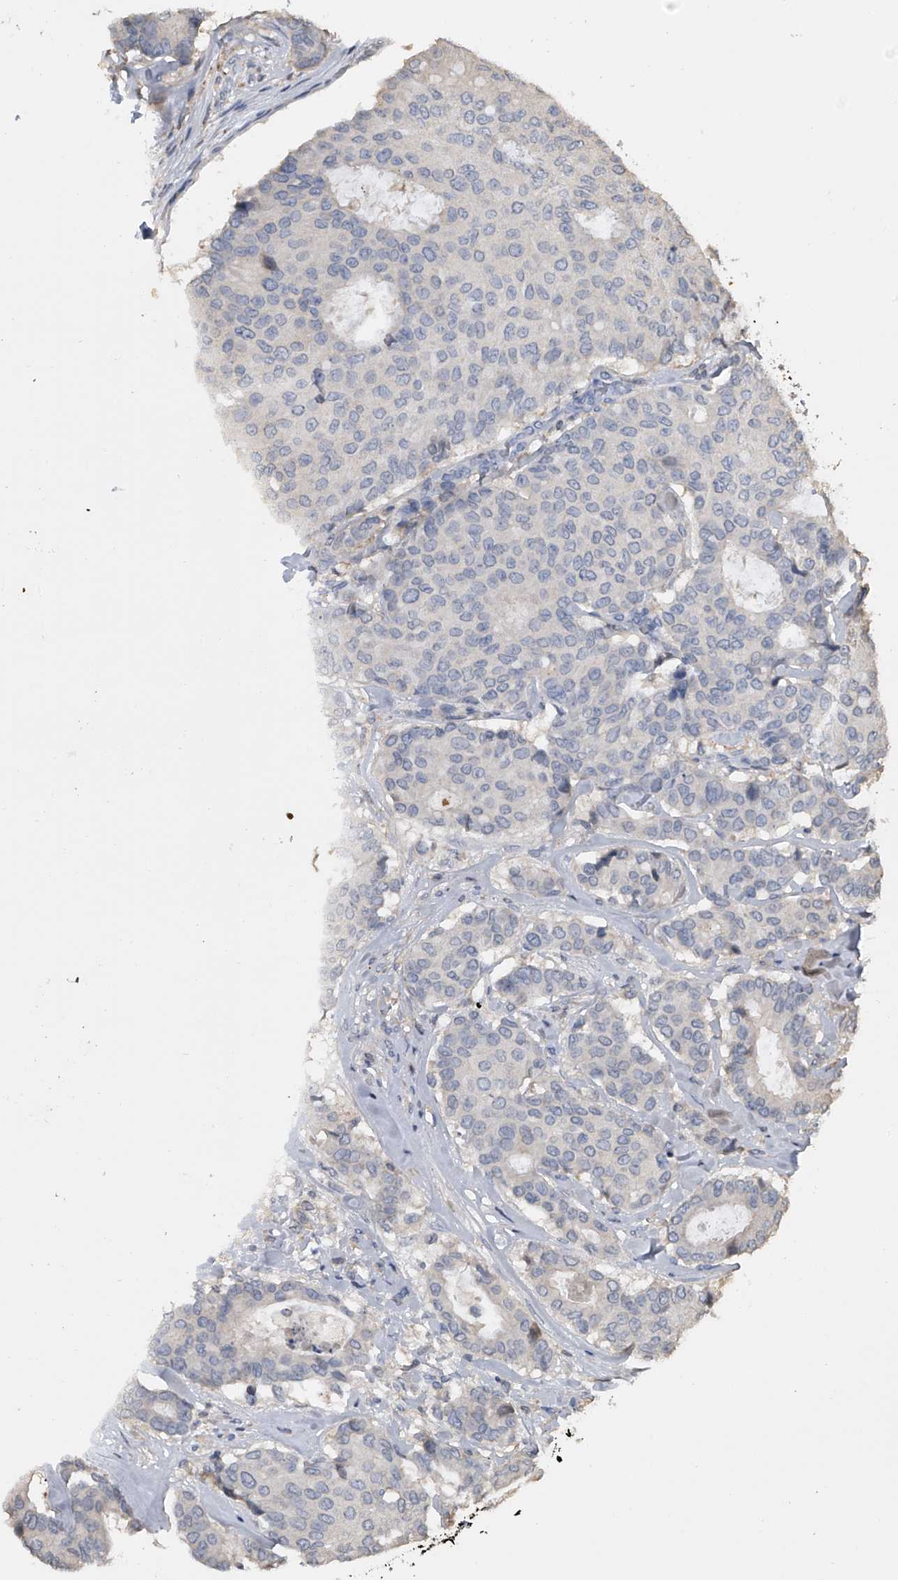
{"staining": {"intensity": "negative", "quantity": "none", "location": "none"}, "tissue": "breast cancer", "cell_type": "Tumor cells", "image_type": "cancer", "snomed": [{"axis": "morphology", "description": "Duct carcinoma"}, {"axis": "topography", "description": "Breast"}], "caption": "Immunohistochemistry histopathology image of neoplastic tissue: infiltrating ductal carcinoma (breast) stained with DAB (3,3'-diaminobenzidine) demonstrates no significant protein expression in tumor cells.", "gene": "DOCK9", "patient": {"sex": "female", "age": 75}}